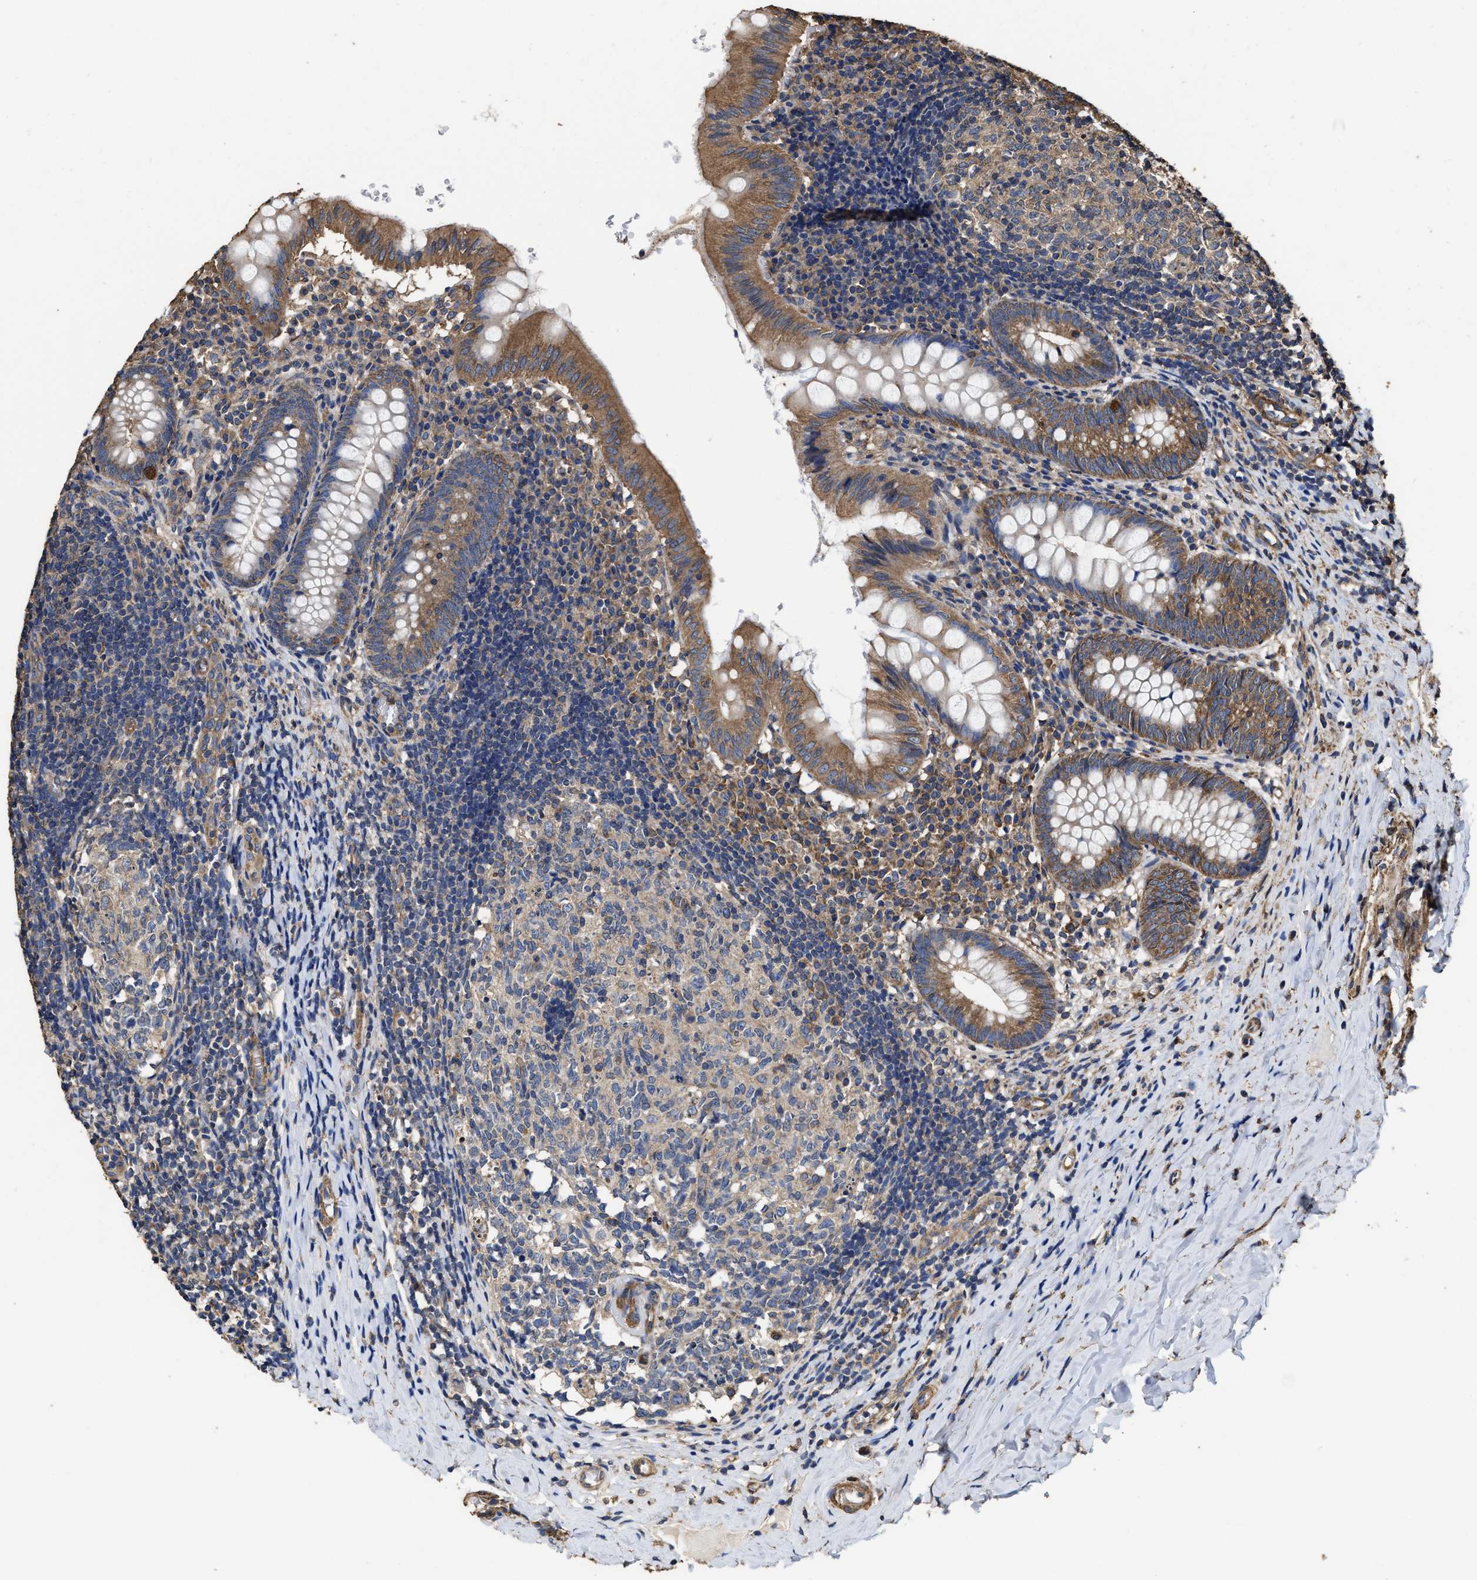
{"staining": {"intensity": "moderate", "quantity": ">75%", "location": "cytoplasmic/membranous"}, "tissue": "appendix", "cell_type": "Glandular cells", "image_type": "normal", "snomed": [{"axis": "morphology", "description": "Normal tissue, NOS"}, {"axis": "topography", "description": "Appendix"}], "caption": "Immunohistochemical staining of unremarkable human appendix displays medium levels of moderate cytoplasmic/membranous staining in approximately >75% of glandular cells.", "gene": "SFXN4", "patient": {"sex": "male", "age": 8}}